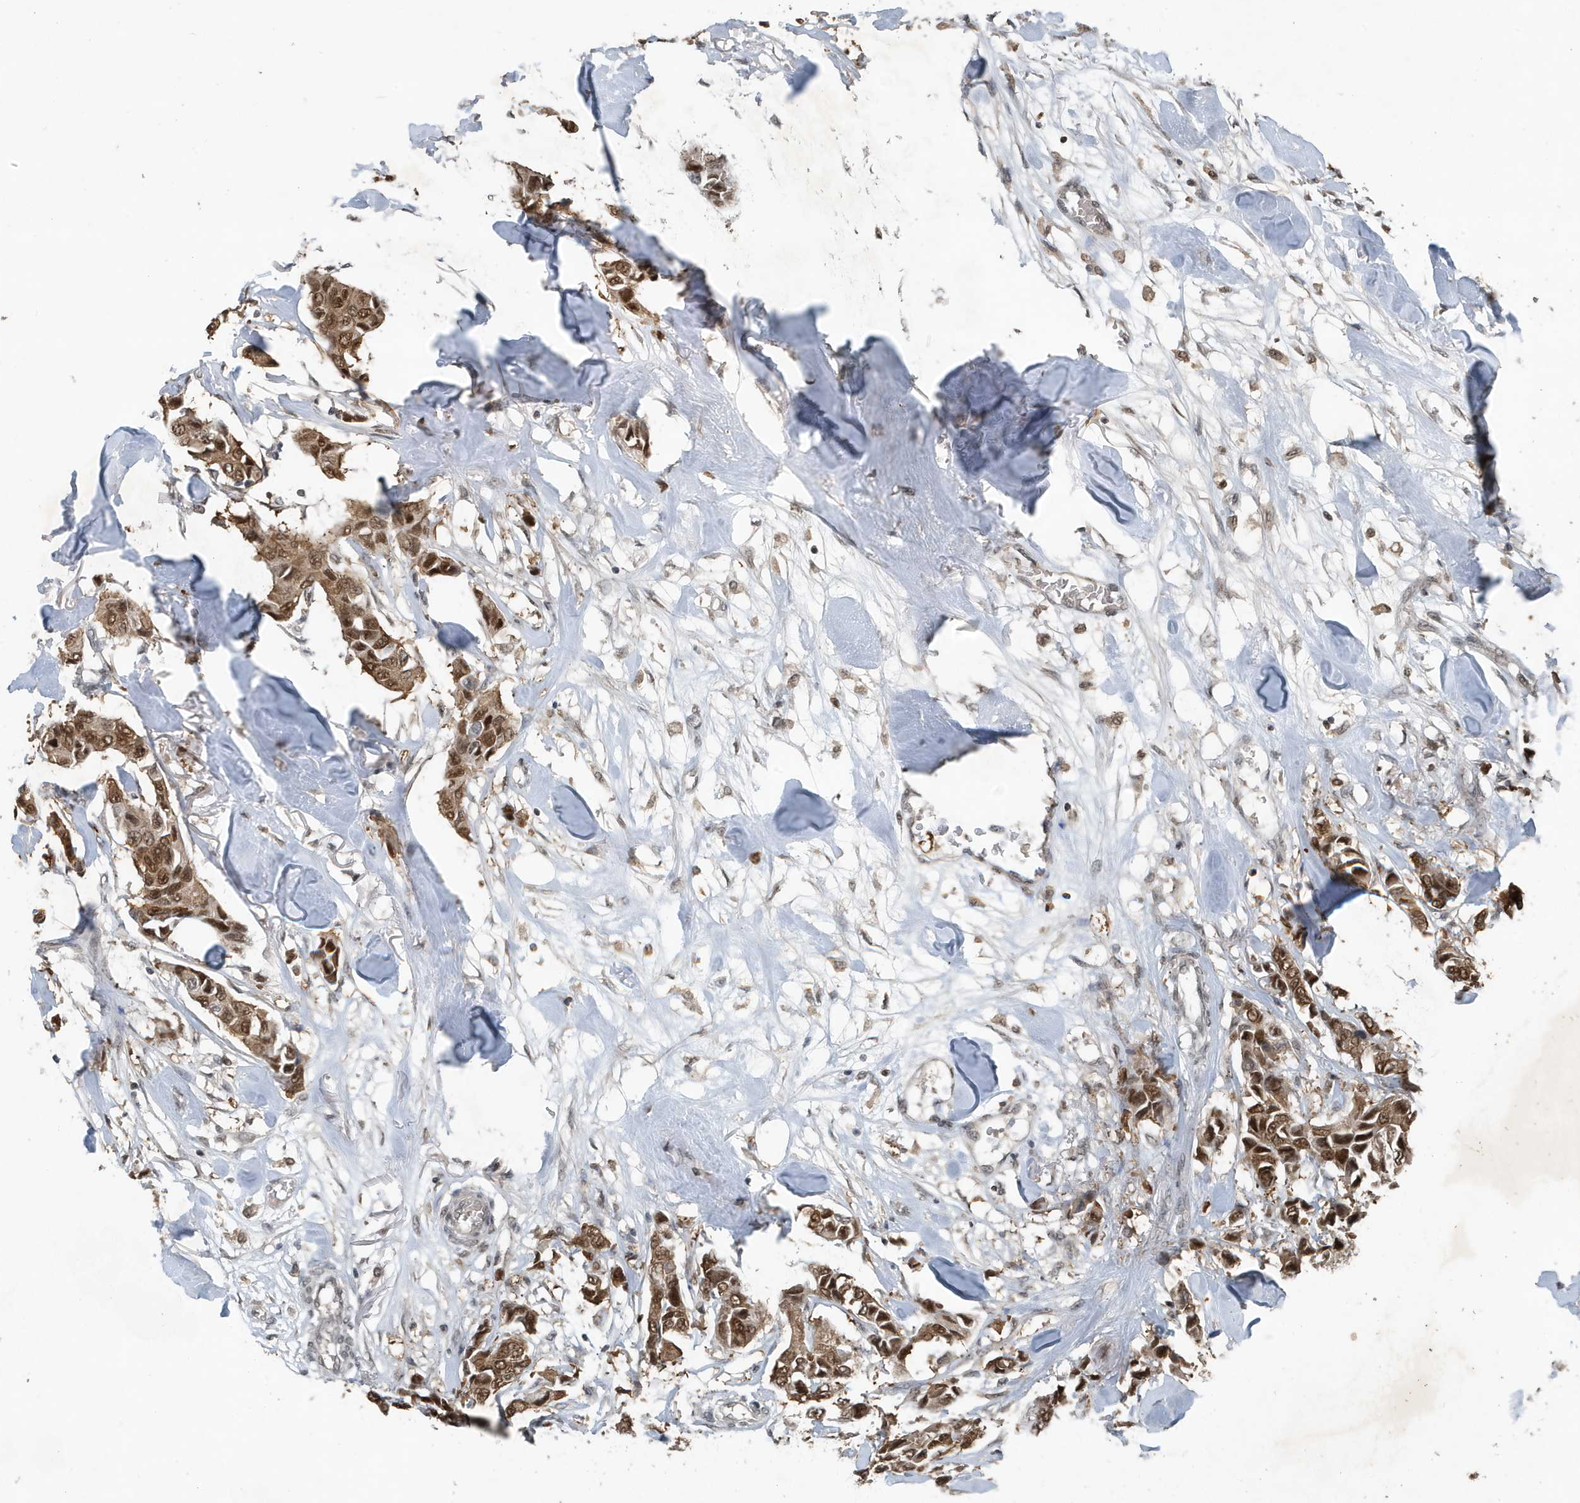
{"staining": {"intensity": "strong", "quantity": ">75%", "location": "cytoplasmic/membranous,nuclear"}, "tissue": "breast cancer", "cell_type": "Tumor cells", "image_type": "cancer", "snomed": [{"axis": "morphology", "description": "Duct carcinoma"}, {"axis": "topography", "description": "Breast"}], "caption": "This histopathology image displays immunohistochemistry (IHC) staining of human breast cancer (intraductal carcinoma), with high strong cytoplasmic/membranous and nuclear staining in approximately >75% of tumor cells.", "gene": "HSPA1A", "patient": {"sex": "female", "age": 80}}